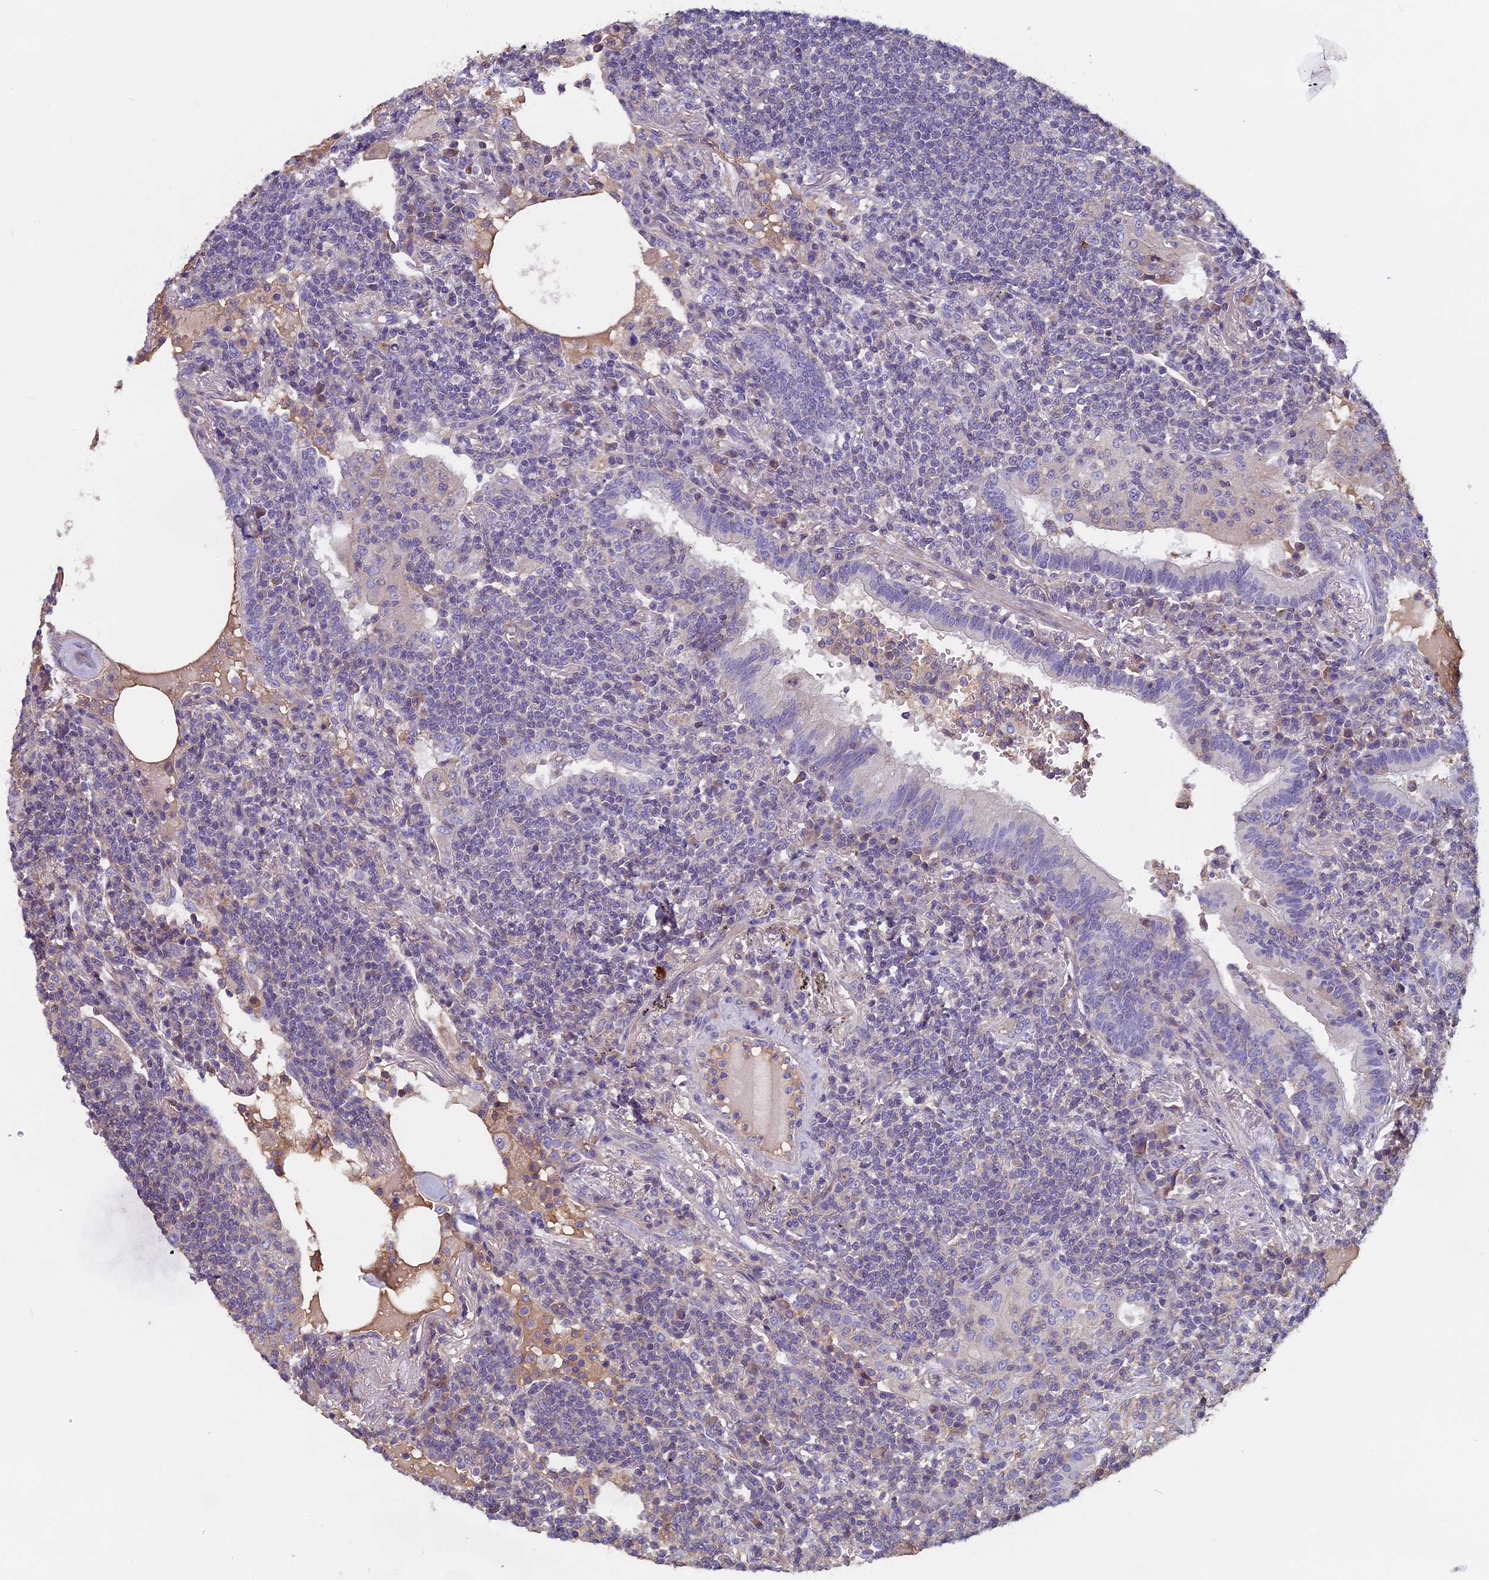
{"staining": {"intensity": "negative", "quantity": "none", "location": "none"}, "tissue": "lymphoma", "cell_type": "Tumor cells", "image_type": "cancer", "snomed": [{"axis": "morphology", "description": "Malignant lymphoma, non-Hodgkin's type, Low grade"}, {"axis": "topography", "description": "Lung"}], "caption": "Immunohistochemistry micrograph of low-grade malignant lymphoma, non-Hodgkin's type stained for a protein (brown), which displays no staining in tumor cells. (Brightfield microscopy of DAB (3,3'-diaminobenzidine) IHC at high magnification).", "gene": "CCDC153", "patient": {"sex": "female", "age": 71}}